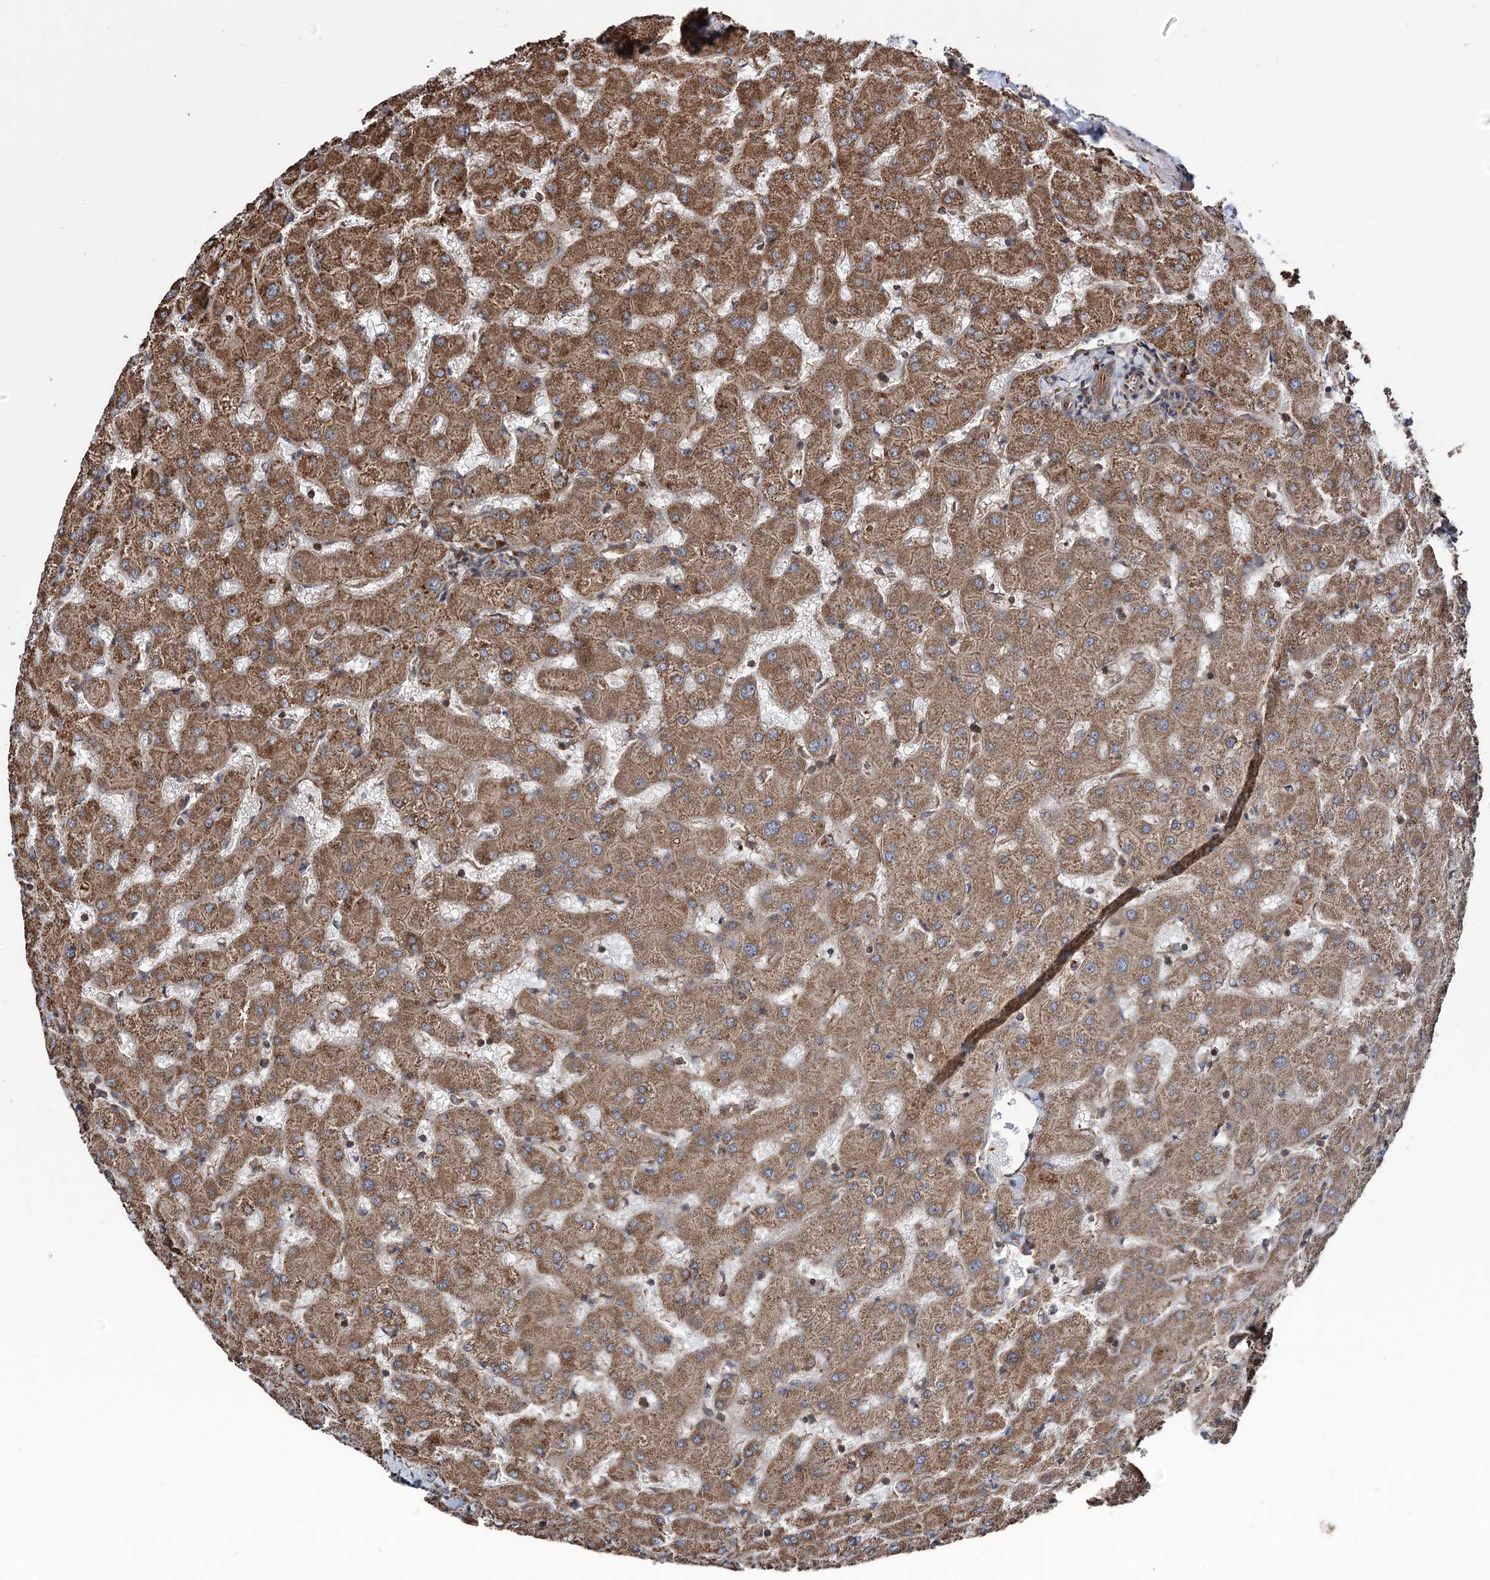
{"staining": {"intensity": "strong", "quantity": ">75%", "location": "cytoplasmic/membranous"}, "tissue": "liver", "cell_type": "Cholangiocytes", "image_type": "normal", "snomed": [{"axis": "morphology", "description": "Normal tissue, NOS"}, {"axis": "topography", "description": "Liver"}], "caption": "Liver stained for a protein displays strong cytoplasmic/membranous positivity in cholangiocytes. The protein of interest is stained brown, and the nuclei are stained in blue (DAB IHC with brightfield microscopy, high magnification).", "gene": "ITFG2", "patient": {"sex": "female", "age": 63}}